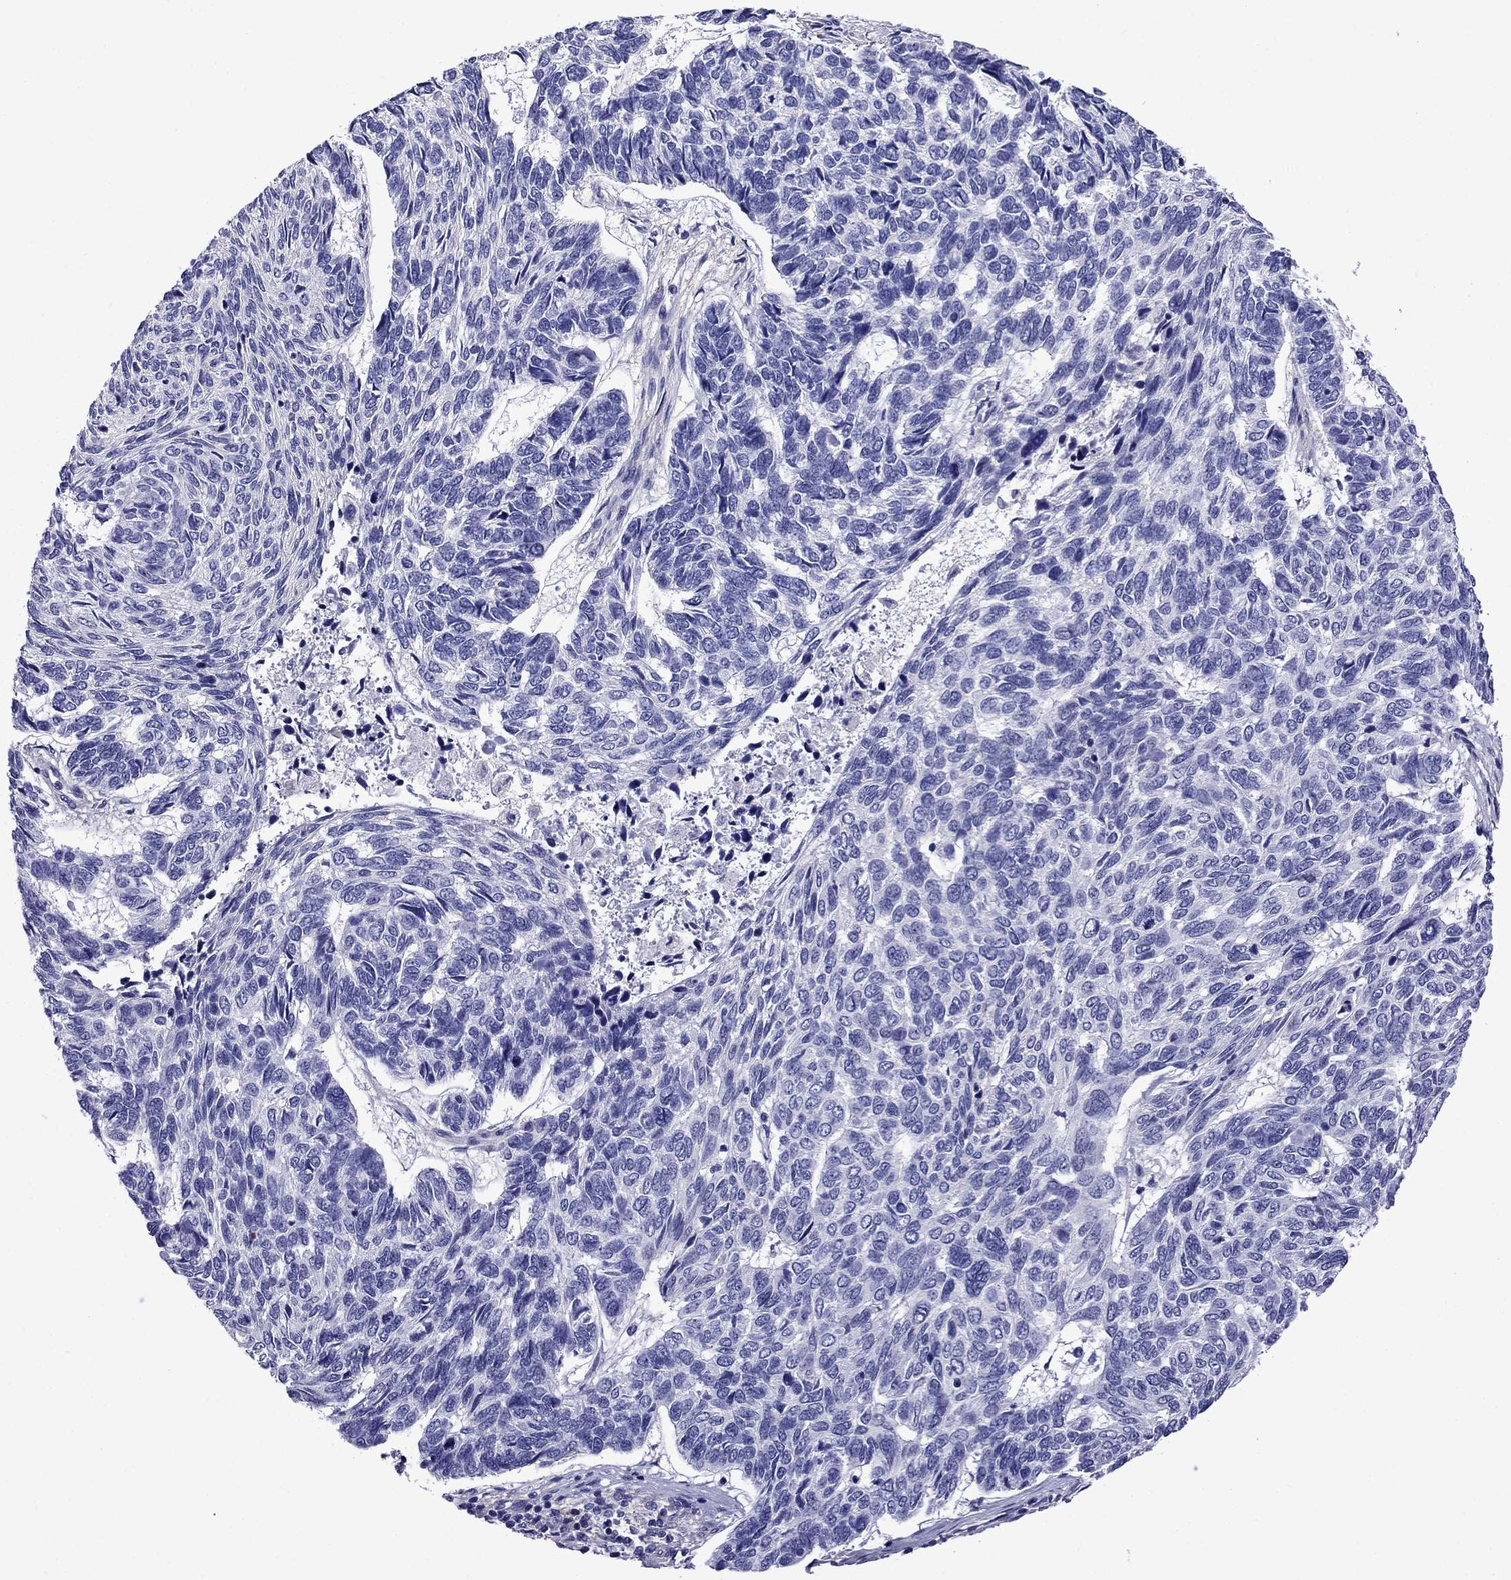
{"staining": {"intensity": "negative", "quantity": "none", "location": "none"}, "tissue": "skin cancer", "cell_type": "Tumor cells", "image_type": "cancer", "snomed": [{"axis": "morphology", "description": "Basal cell carcinoma"}, {"axis": "topography", "description": "Skin"}], "caption": "IHC histopathology image of human skin cancer stained for a protein (brown), which displays no positivity in tumor cells. (DAB (3,3'-diaminobenzidine) IHC, high magnification).", "gene": "SCG2", "patient": {"sex": "female", "age": 65}}